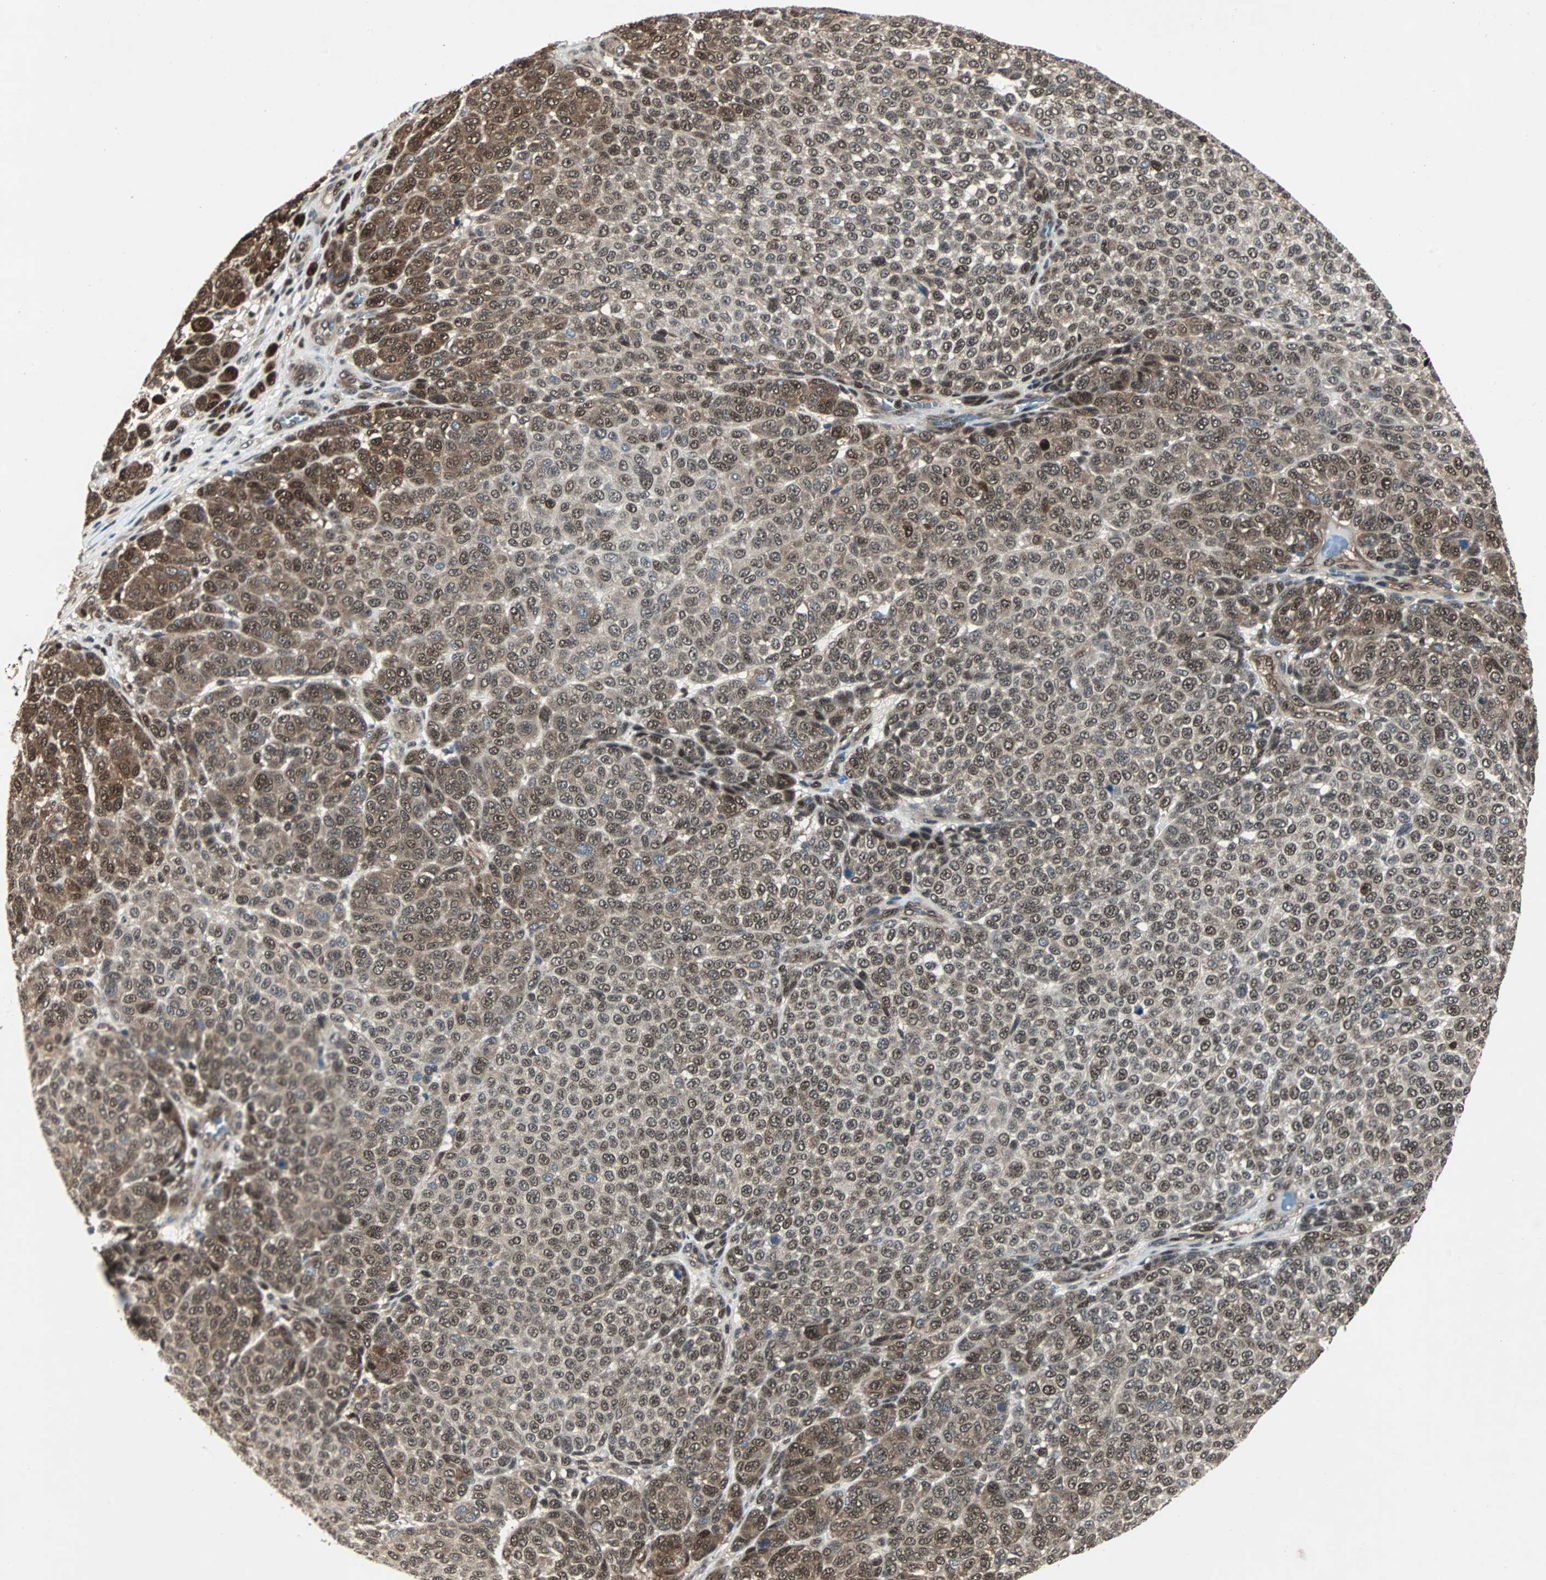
{"staining": {"intensity": "moderate", "quantity": ">75%", "location": "cytoplasmic/membranous,nuclear"}, "tissue": "melanoma", "cell_type": "Tumor cells", "image_type": "cancer", "snomed": [{"axis": "morphology", "description": "Malignant melanoma, NOS"}, {"axis": "topography", "description": "Skin"}], "caption": "This image exhibits immunohistochemistry staining of malignant melanoma, with medium moderate cytoplasmic/membranous and nuclear expression in approximately >75% of tumor cells.", "gene": "ACLY", "patient": {"sex": "male", "age": 59}}